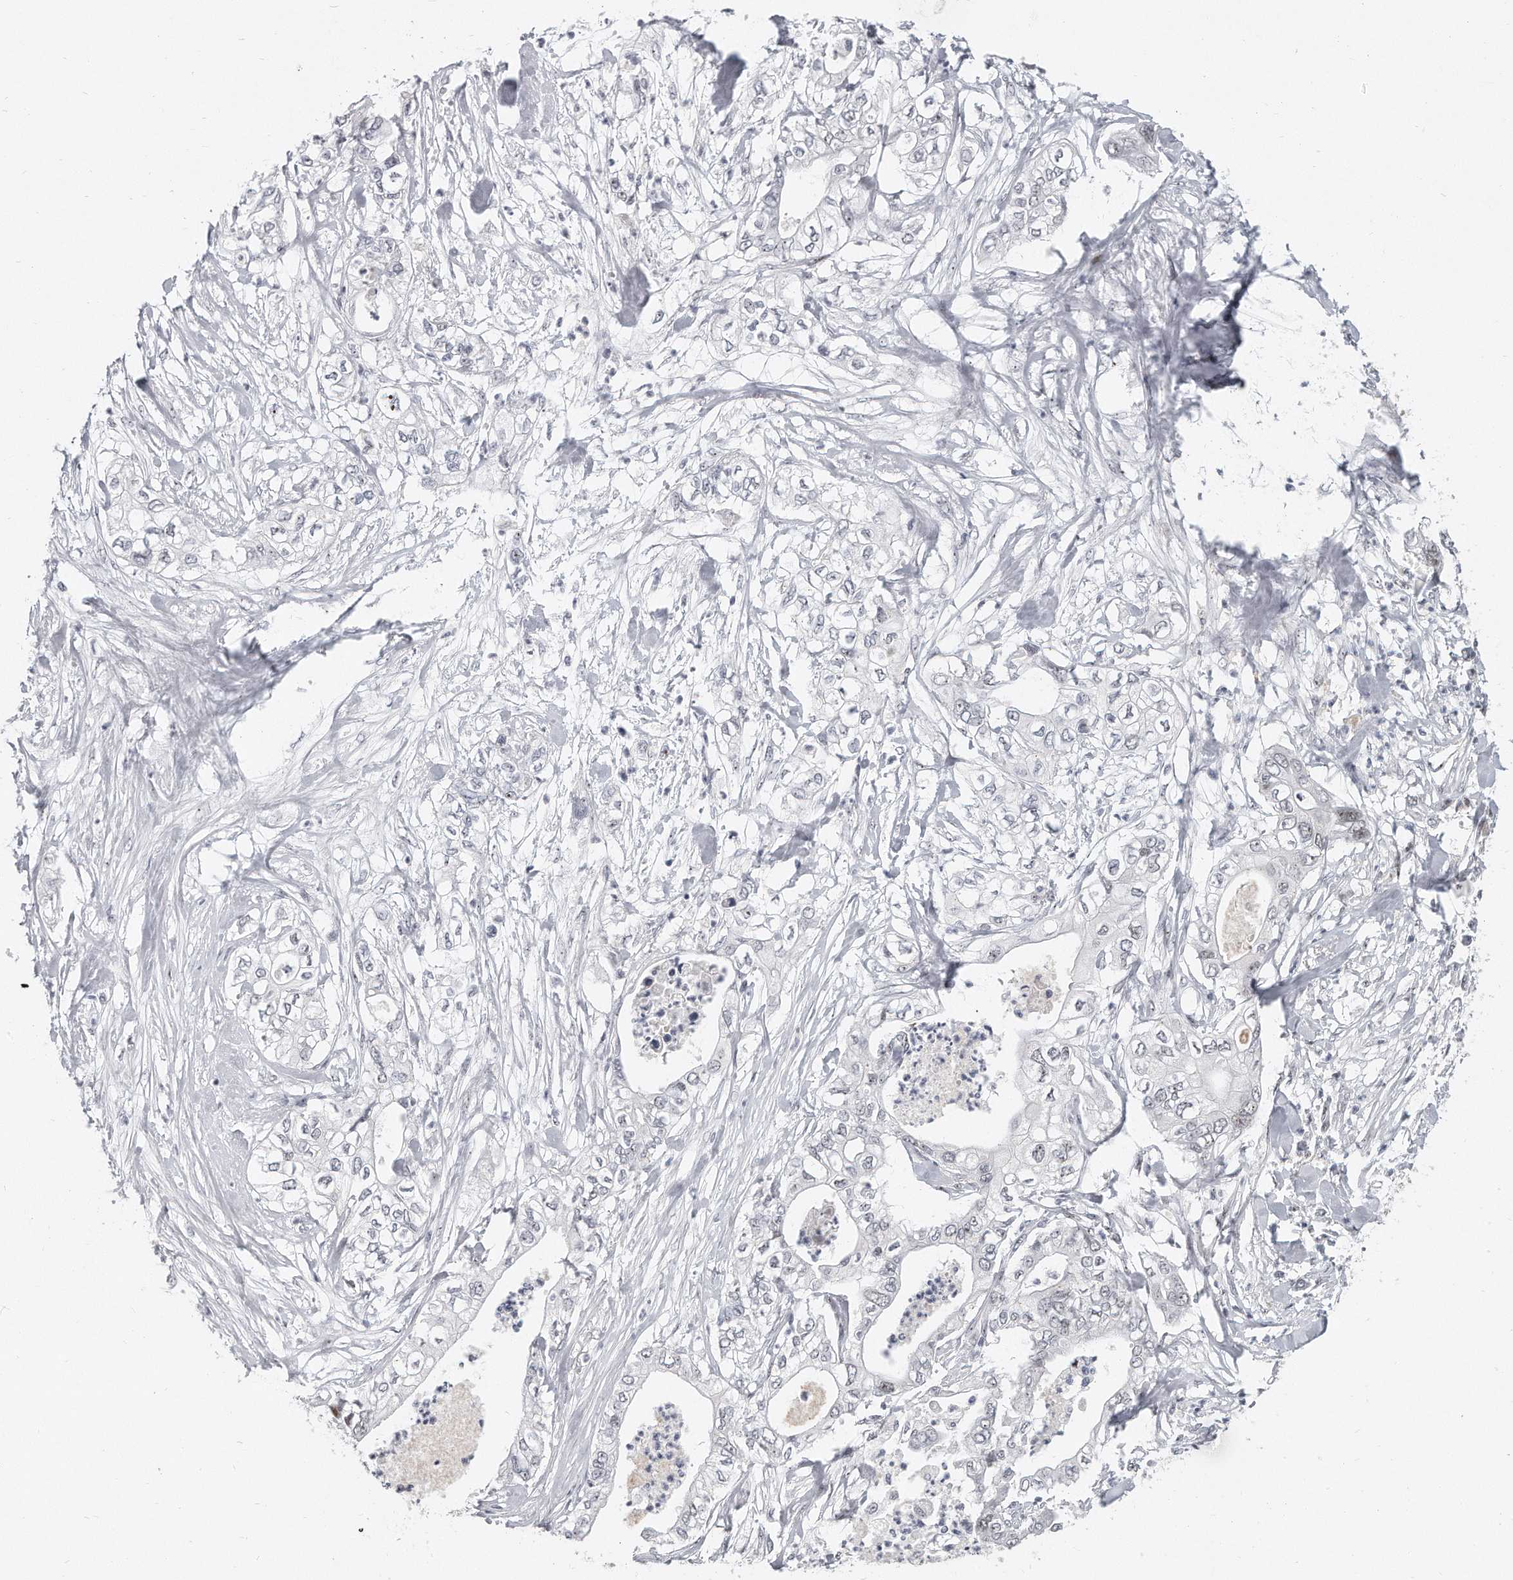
{"staining": {"intensity": "weak", "quantity": "<25%", "location": "nuclear"}, "tissue": "pancreatic cancer", "cell_type": "Tumor cells", "image_type": "cancer", "snomed": [{"axis": "morphology", "description": "Adenocarcinoma, NOS"}, {"axis": "topography", "description": "Pancreas"}], "caption": "Human pancreatic adenocarcinoma stained for a protein using immunohistochemistry (IHC) exhibits no positivity in tumor cells.", "gene": "TFCP2L1", "patient": {"sex": "female", "age": 78}}